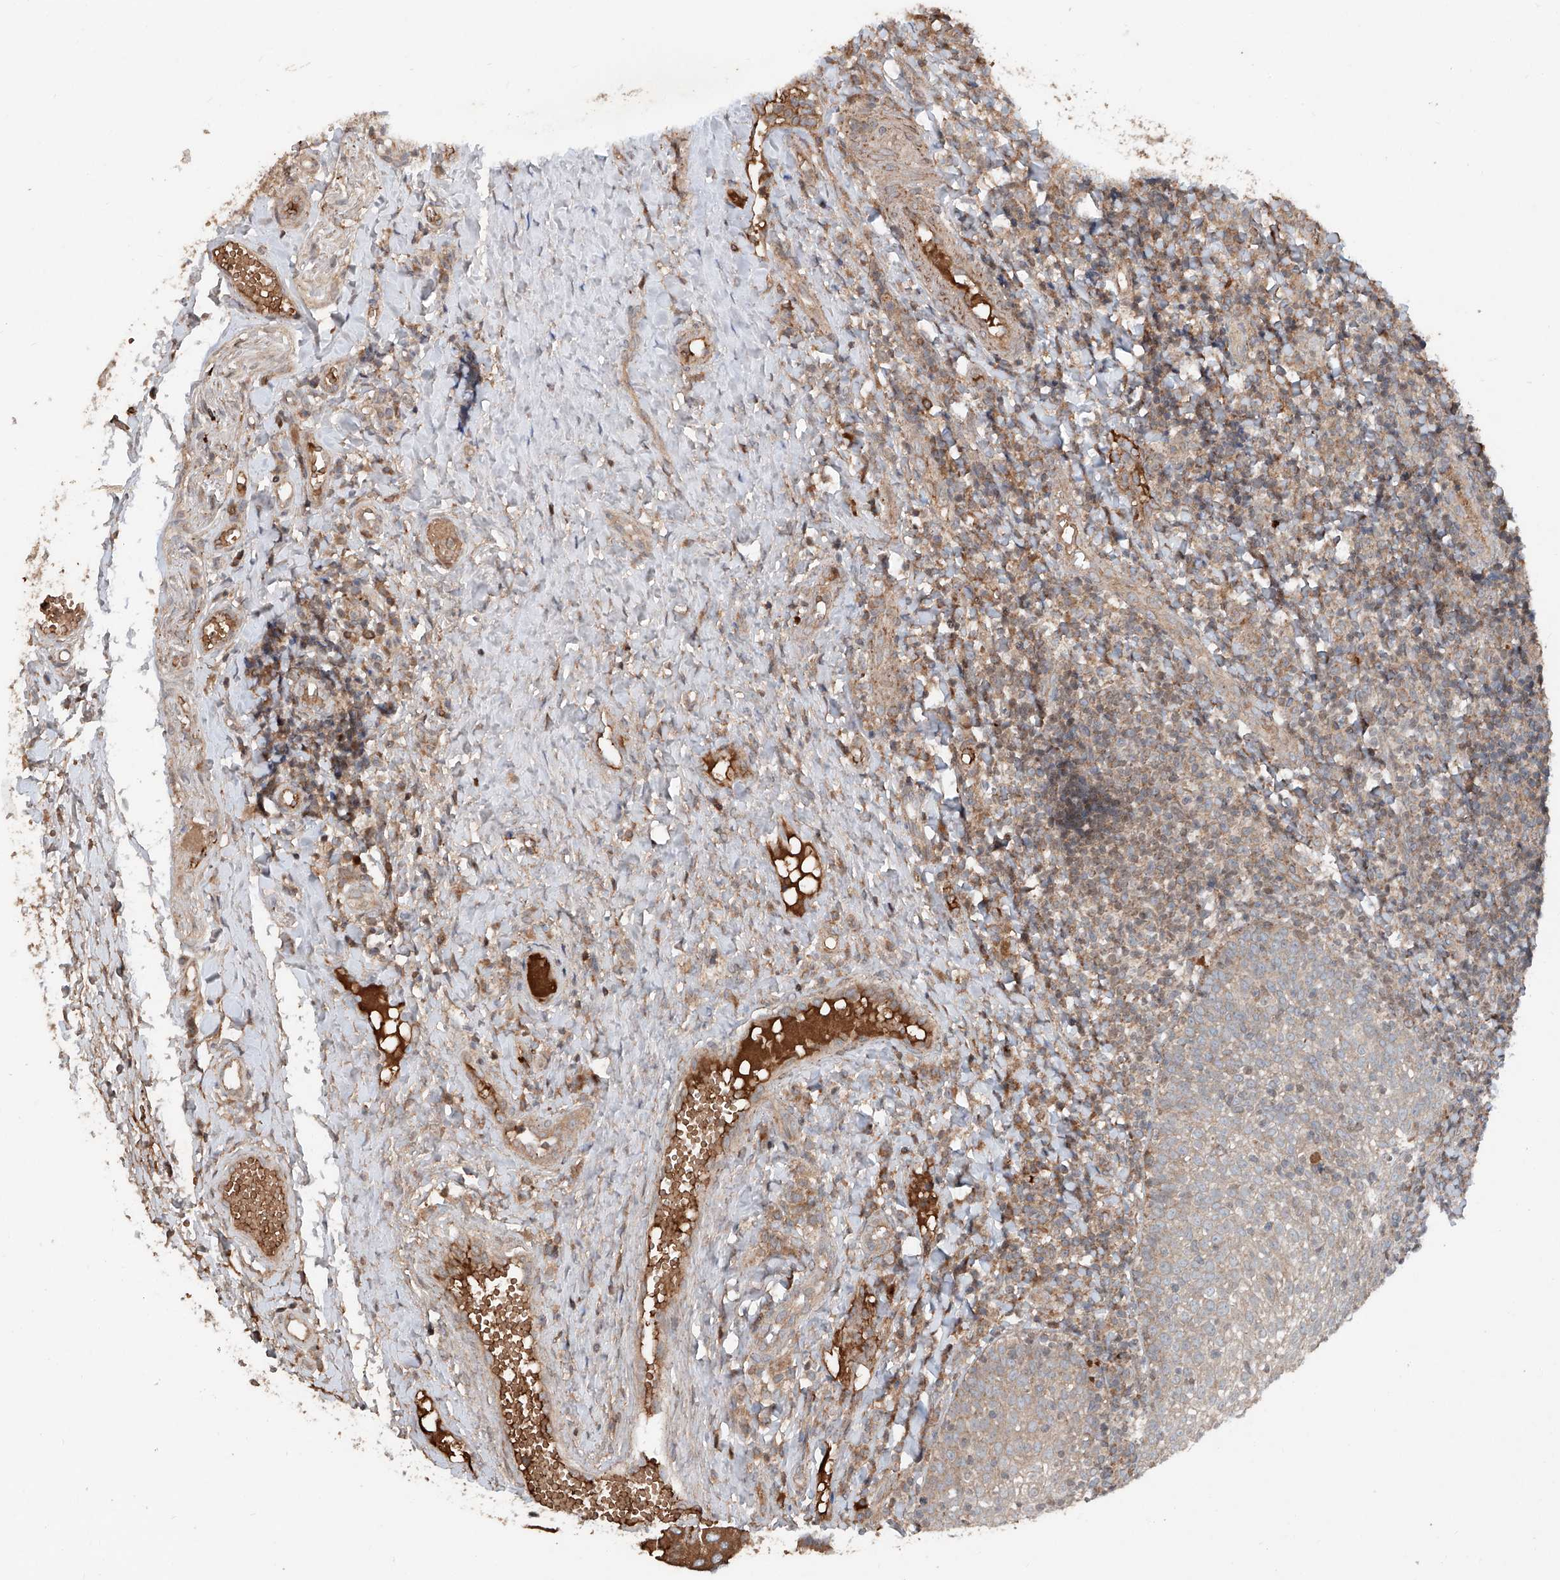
{"staining": {"intensity": "weak", "quantity": "25%-75%", "location": "cytoplasmic/membranous"}, "tissue": "tonsil", "cell_type": "Germinal center cells", "image_type": "normal", "snomed": [{"axis": "morphology", "description": "Normal tissue, NOS"}, {"axis": "topography", "description": "Tonsil"}], "caption": "Weak cytoplasmic/membranous staining is appreciated in about 25%-75% of germinal center cells in normal tonsil.", "gene": "ADAM23", "patient": {"sex": "female", "age": 19}}